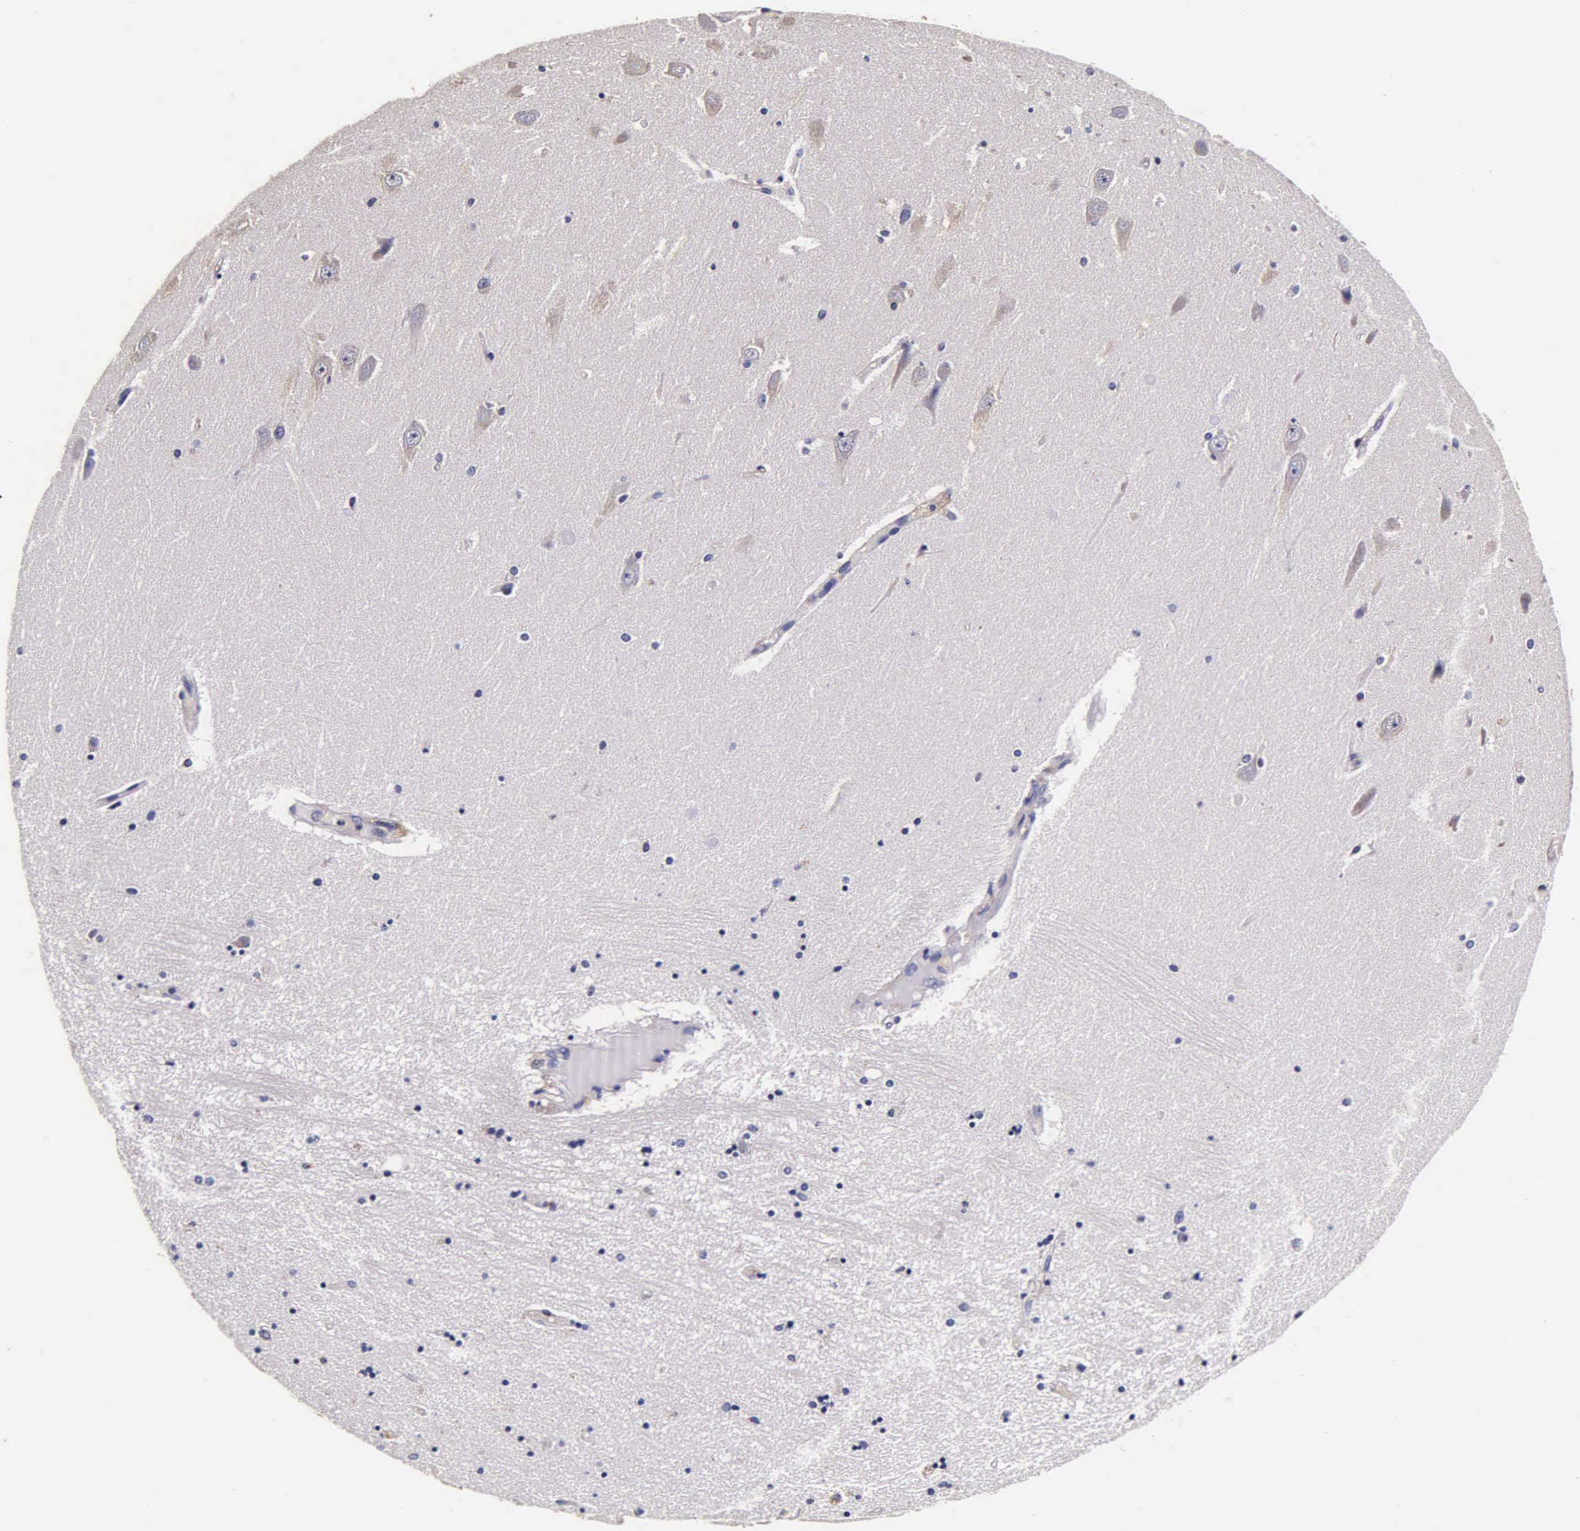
{"staining": {"intensity": "weak", "quantity": "<25%", "location": "cytoplasmic/membranous"}, "tissue": "hippocampus", "cell_type": "Glial cells", "image_type": "normal", "snomed": [{"axis": "morphology", "description": "Normal tissue, NOS"}, {"axis": "topography", "description": "Hippocampus"}], "caption": "A high-resolution micrograph shows IHC staining of benign hippocampus, which shows no significant positivity in glial cells.", "gene": "CTSB", "patient": {"sex": "female", "age": 54}}